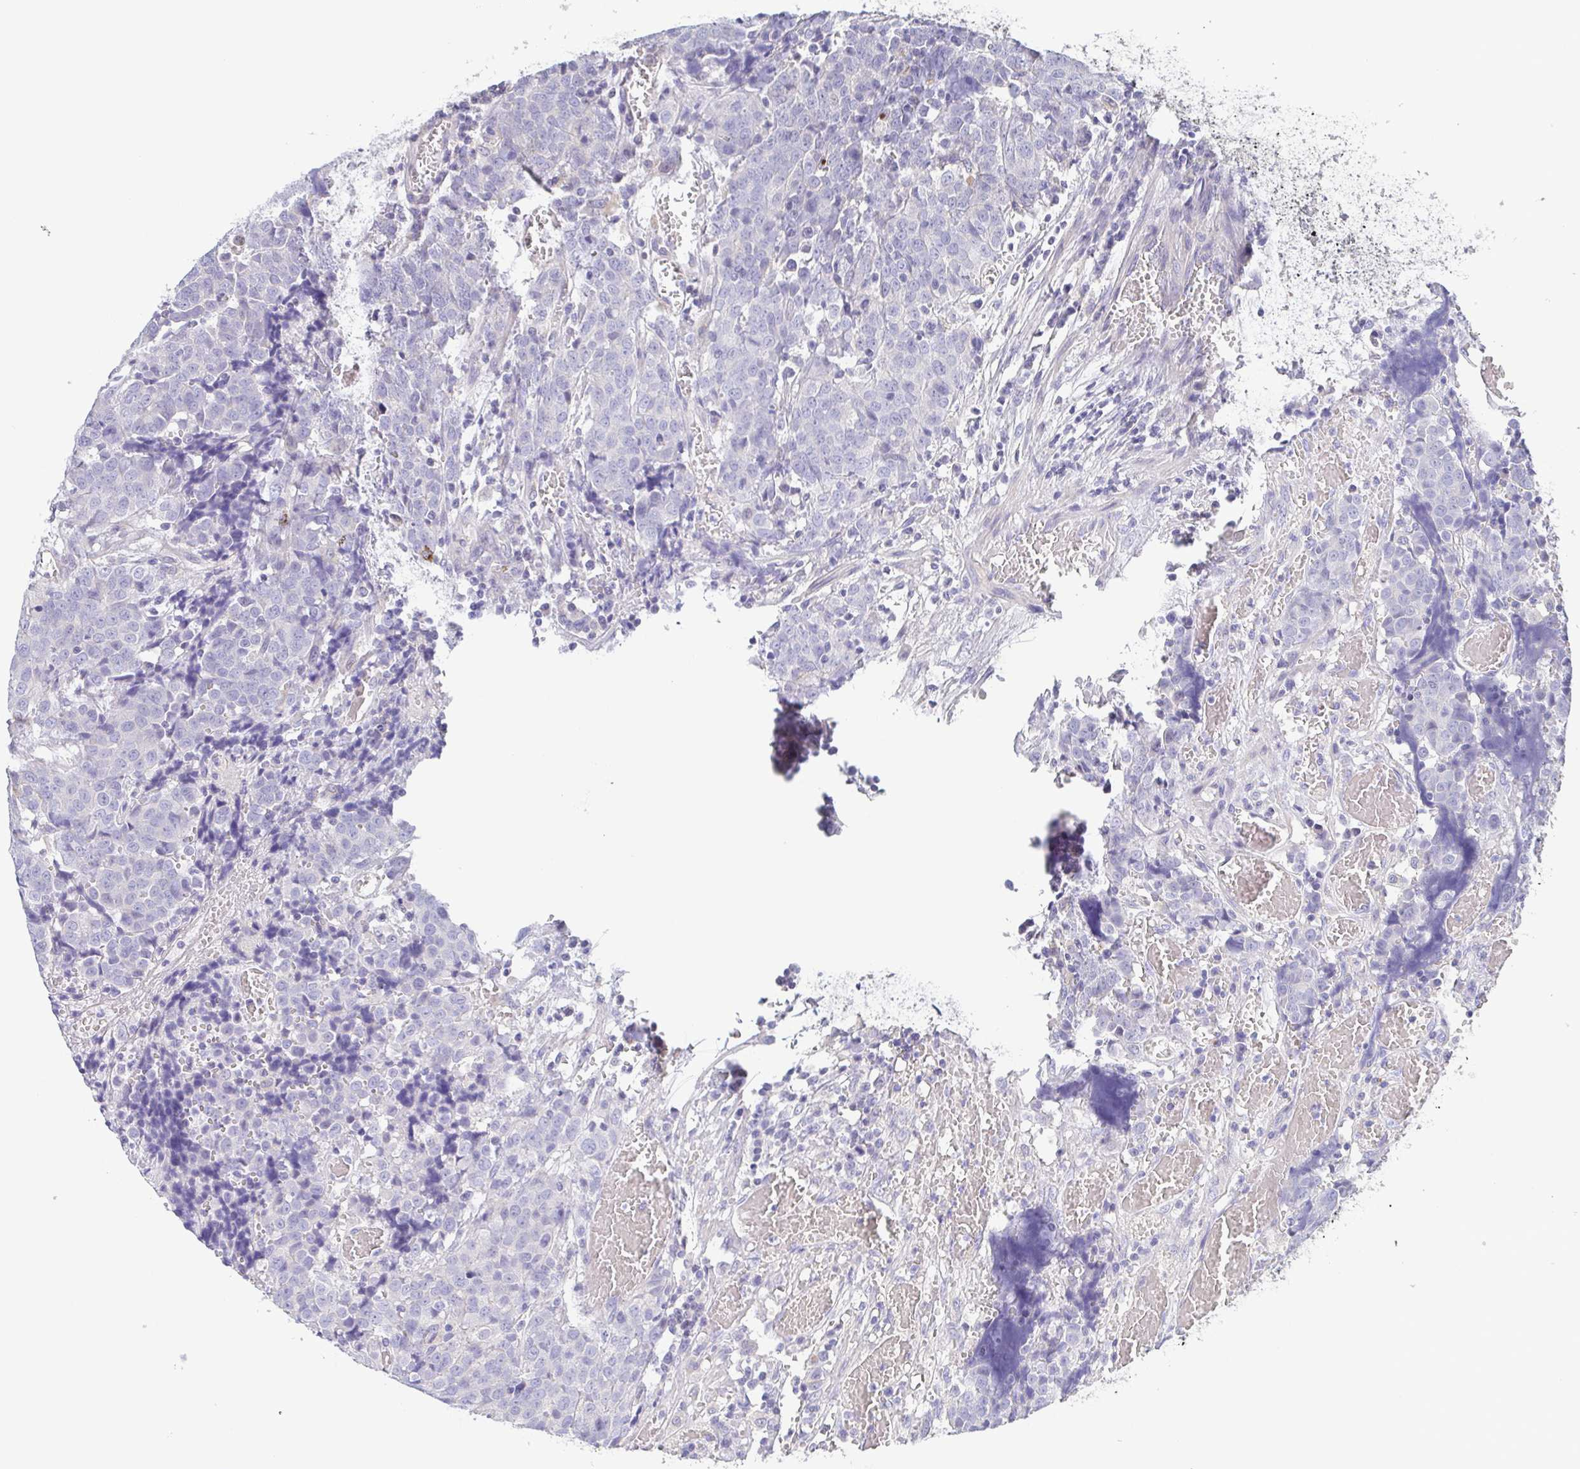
{"staining": {"intensity": "negative", "quantity": "none", "location": "none"}, "tissue": "prostate cancer", "cell_type": "Tumor cells", "image_type": "cancer", "snomed": [{"axis": "morphology", "description": "Adenocarcinoma, High grade"}, {"axis": "topography", "description": "Prostate and seminal vesicle, NOS"}], "caption": "Immunohistochemical staining of prostate cancer (adenocarcinoma (high-grade)) reveals no significant positivity in tumor cells.", "gene": "PKDREJ", "patient": {"sex": "male", "age": 60}}